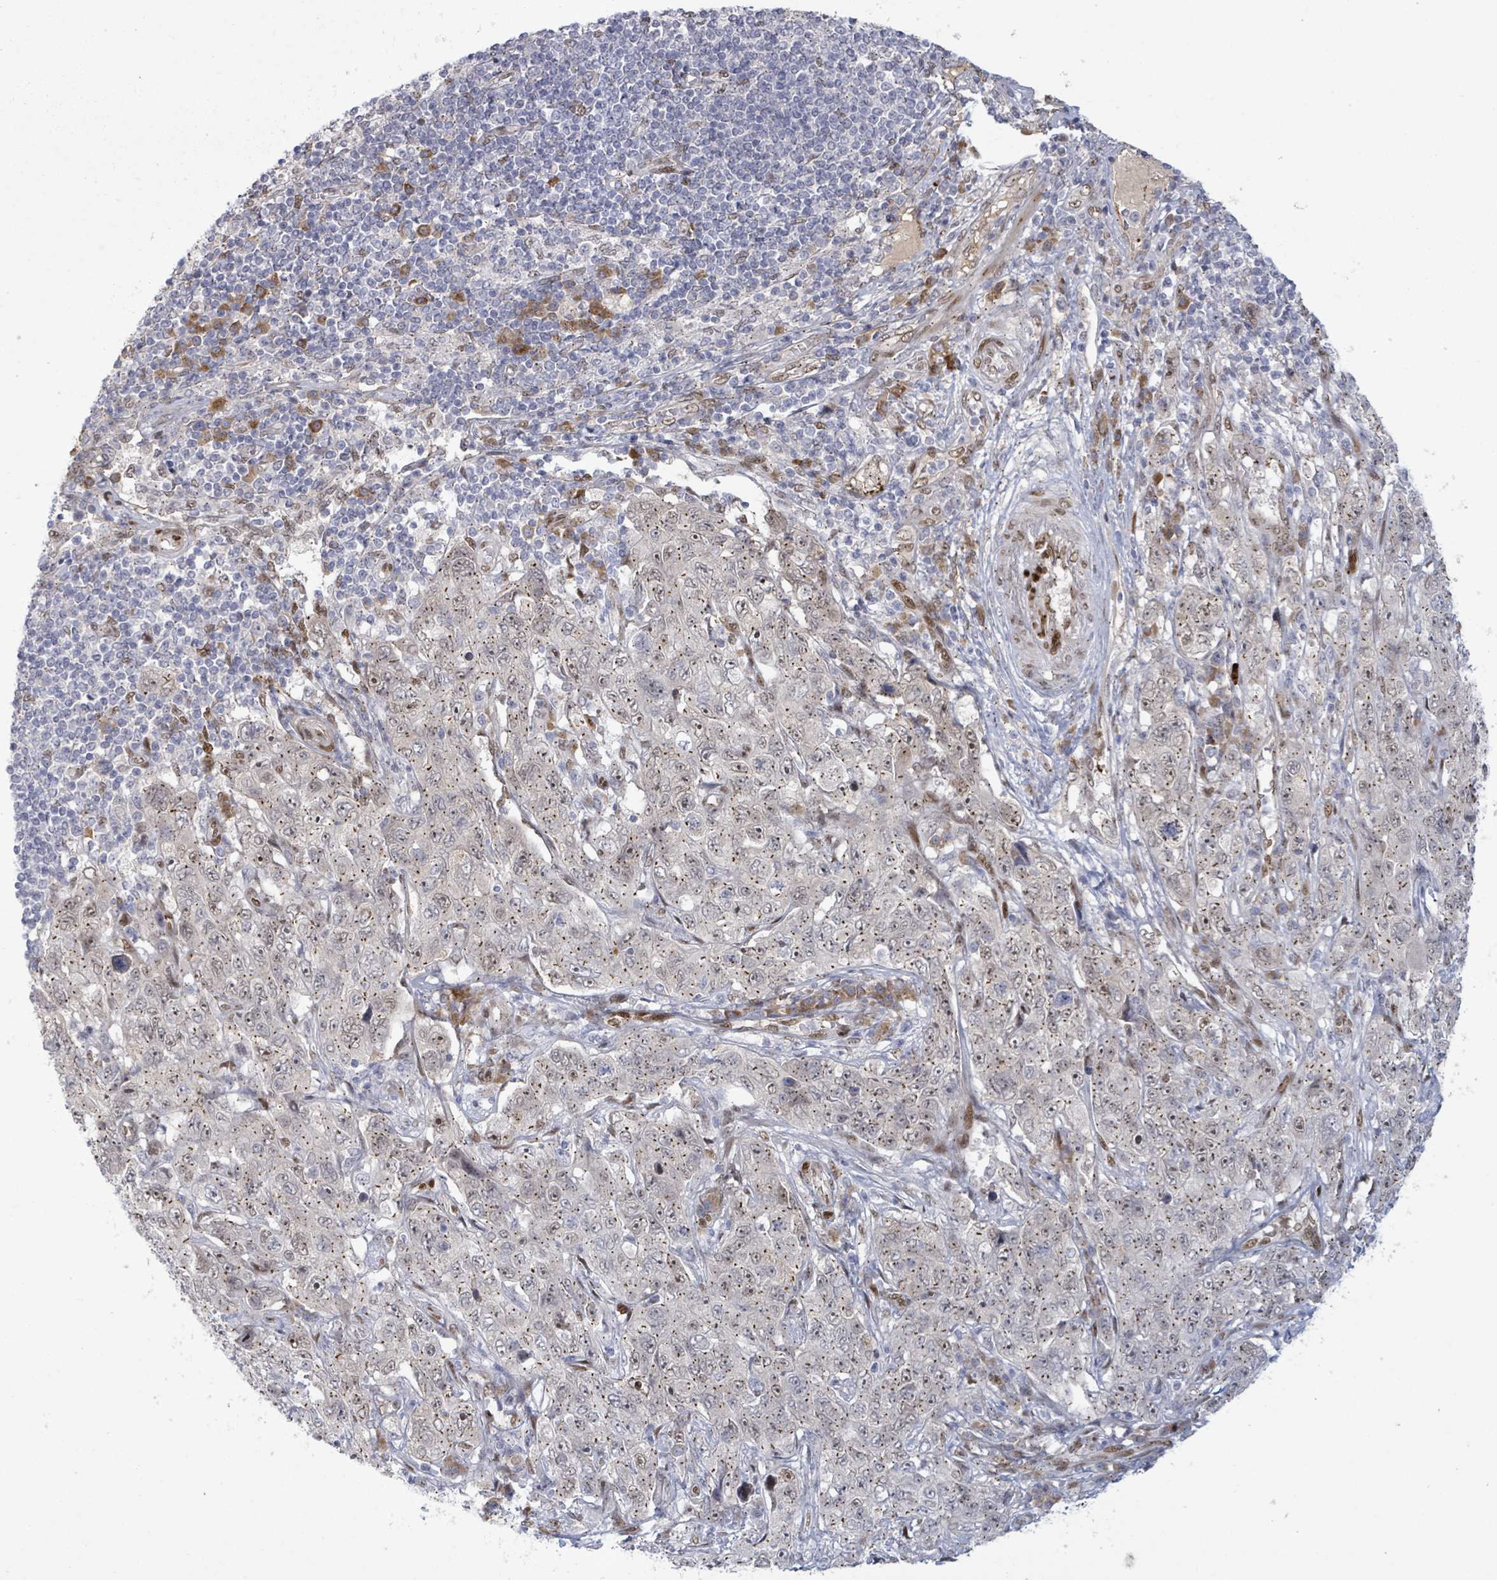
{"staining": {"intensity": "weak", "quantity": ">75%", "location": "cytoplasmic/membranous,nuclear"}, "tissue": "pancreatic cancer", "cell_type": "Tumor cells", "image_type": "cancer", "snomed": [{"axis": "morphology", "description": "Adenocarcinoma, NOS"}, {"axis": "topography", "description": "Pancreas"}], "caption": "Immunohistochemical staining of pancreatic cancer (adenocarcinoma) exhibits low levels of weak cytoplasmic/membranous and nuclear expression in approximately >75% of tumor cells.", "gene": "TUSC1", "patient": {"sex": "male", "age": 68}}